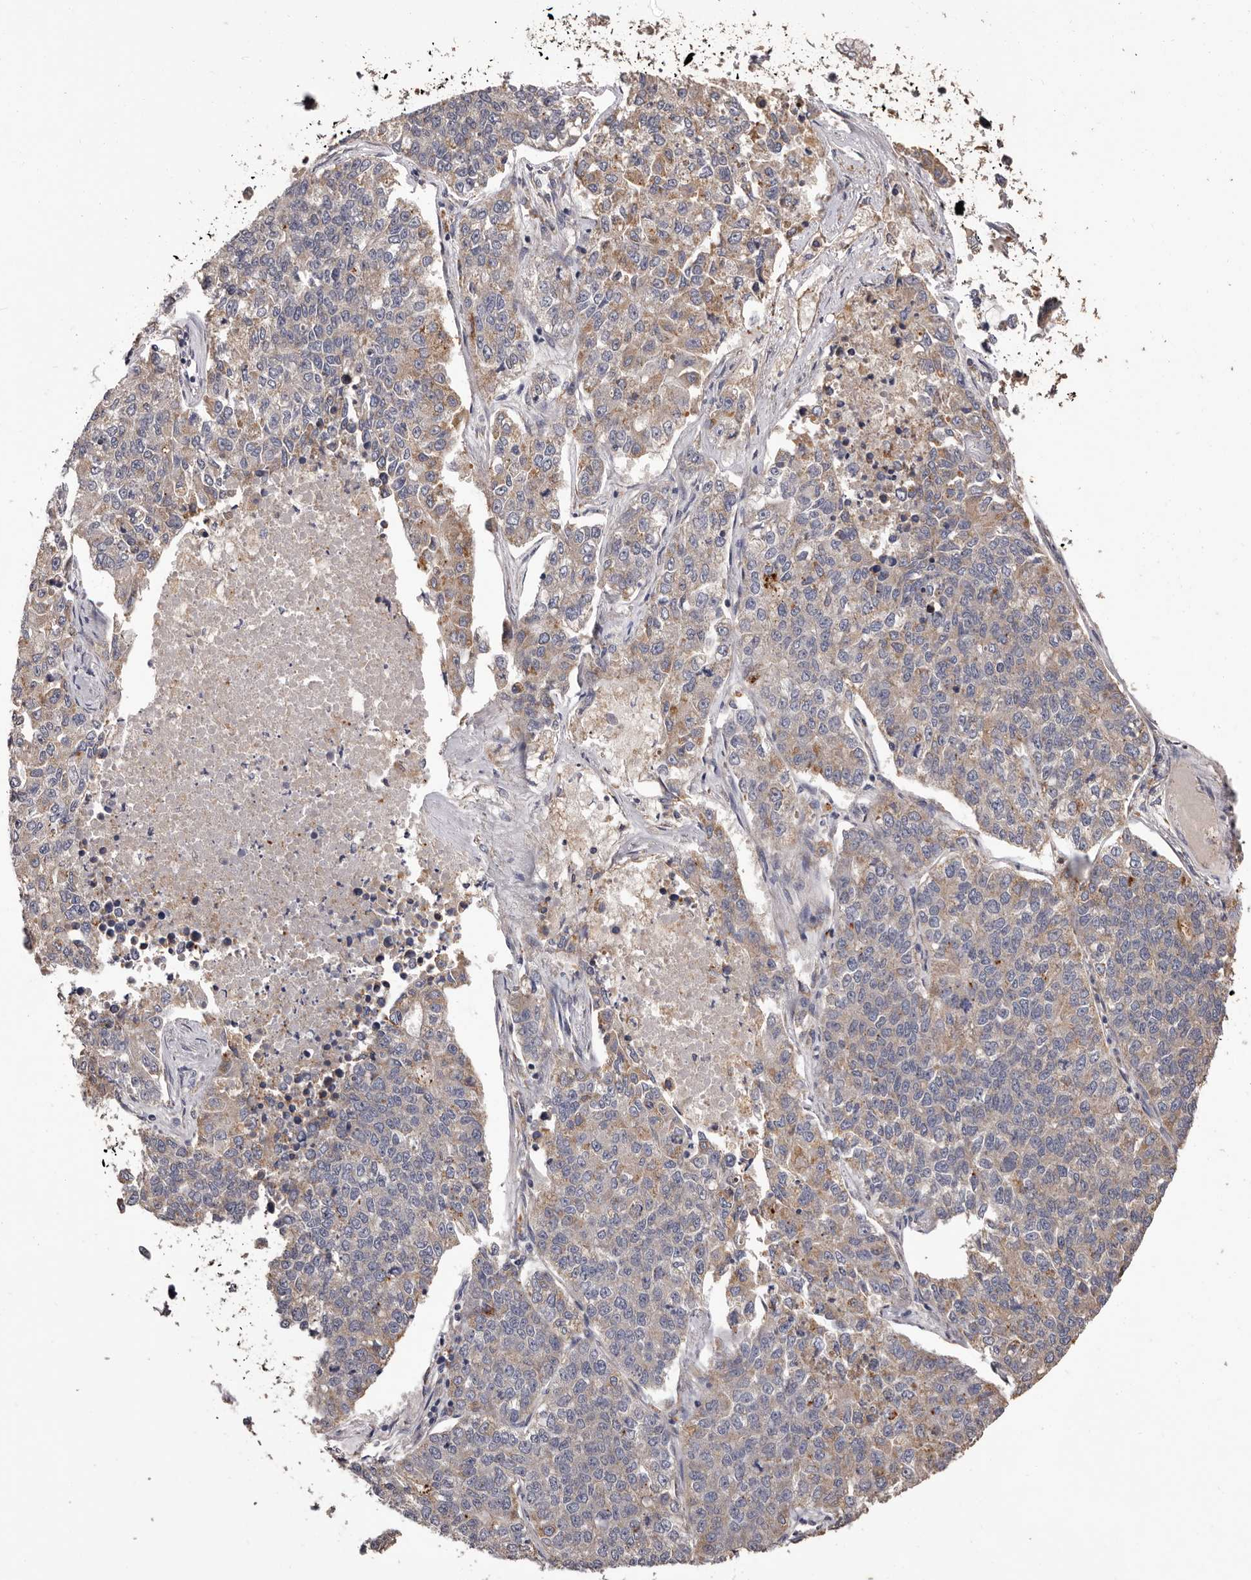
{"staining": {"intensity": "weak", "quantity": "<25%", "location": "cytoplasmic/membranous"}, "tissue": "lung cancer", "cell_type": "Tumor cells", "image_type": "cancer", "snomed": [{"axis": "morphology", "description": "Adenocarcinoma, NOS"}, {"axis": "topography", "description": "Lung"}], "caption": "DAB (3,3'-diaminobenzidine) immunohistochemical staining of human lung cancer displays no significant expression in tumor cells.", "gene": "ETNK1", "patient": {"sex": "male", "age": 49}}